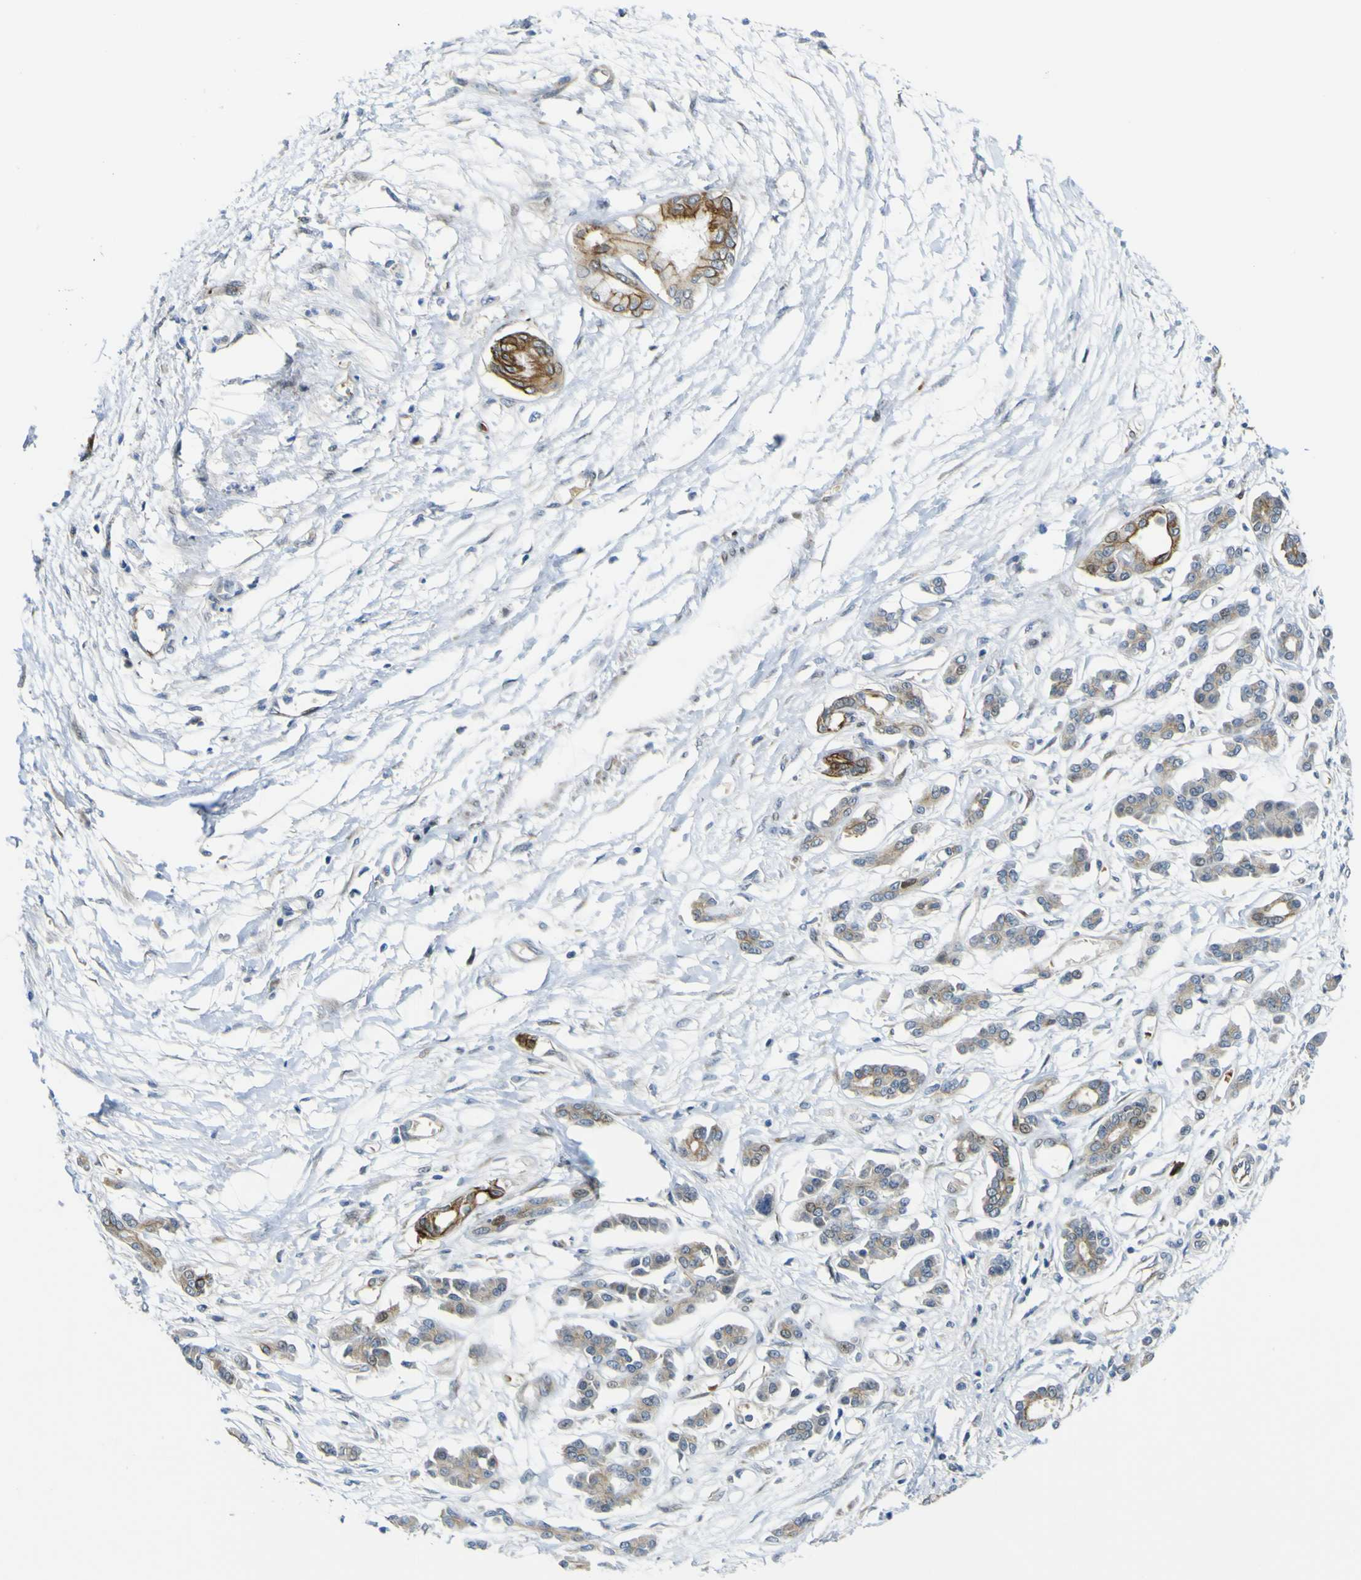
{"staining": {"intensity": "strong", "quantity": "25%-75%", "location": "cytoplasmic/membranous"}, "tissue": "pancreatic cancer", "cell_type": "Tumor cells", "image_type": "cancer", "snomed": [{"axis": "morphology", "description": "Adenocarcinoma, NOS"}, {"axis": "topography", "description": "Pancreas"}], "caption": "A brown stain shows strong cytoplasmic/membranous staining of a protein in human adenocarcinoma (pancreatic) tumor cells.", "gene": "KDM7A", "patient": {"sex": "male", "age": 56}}